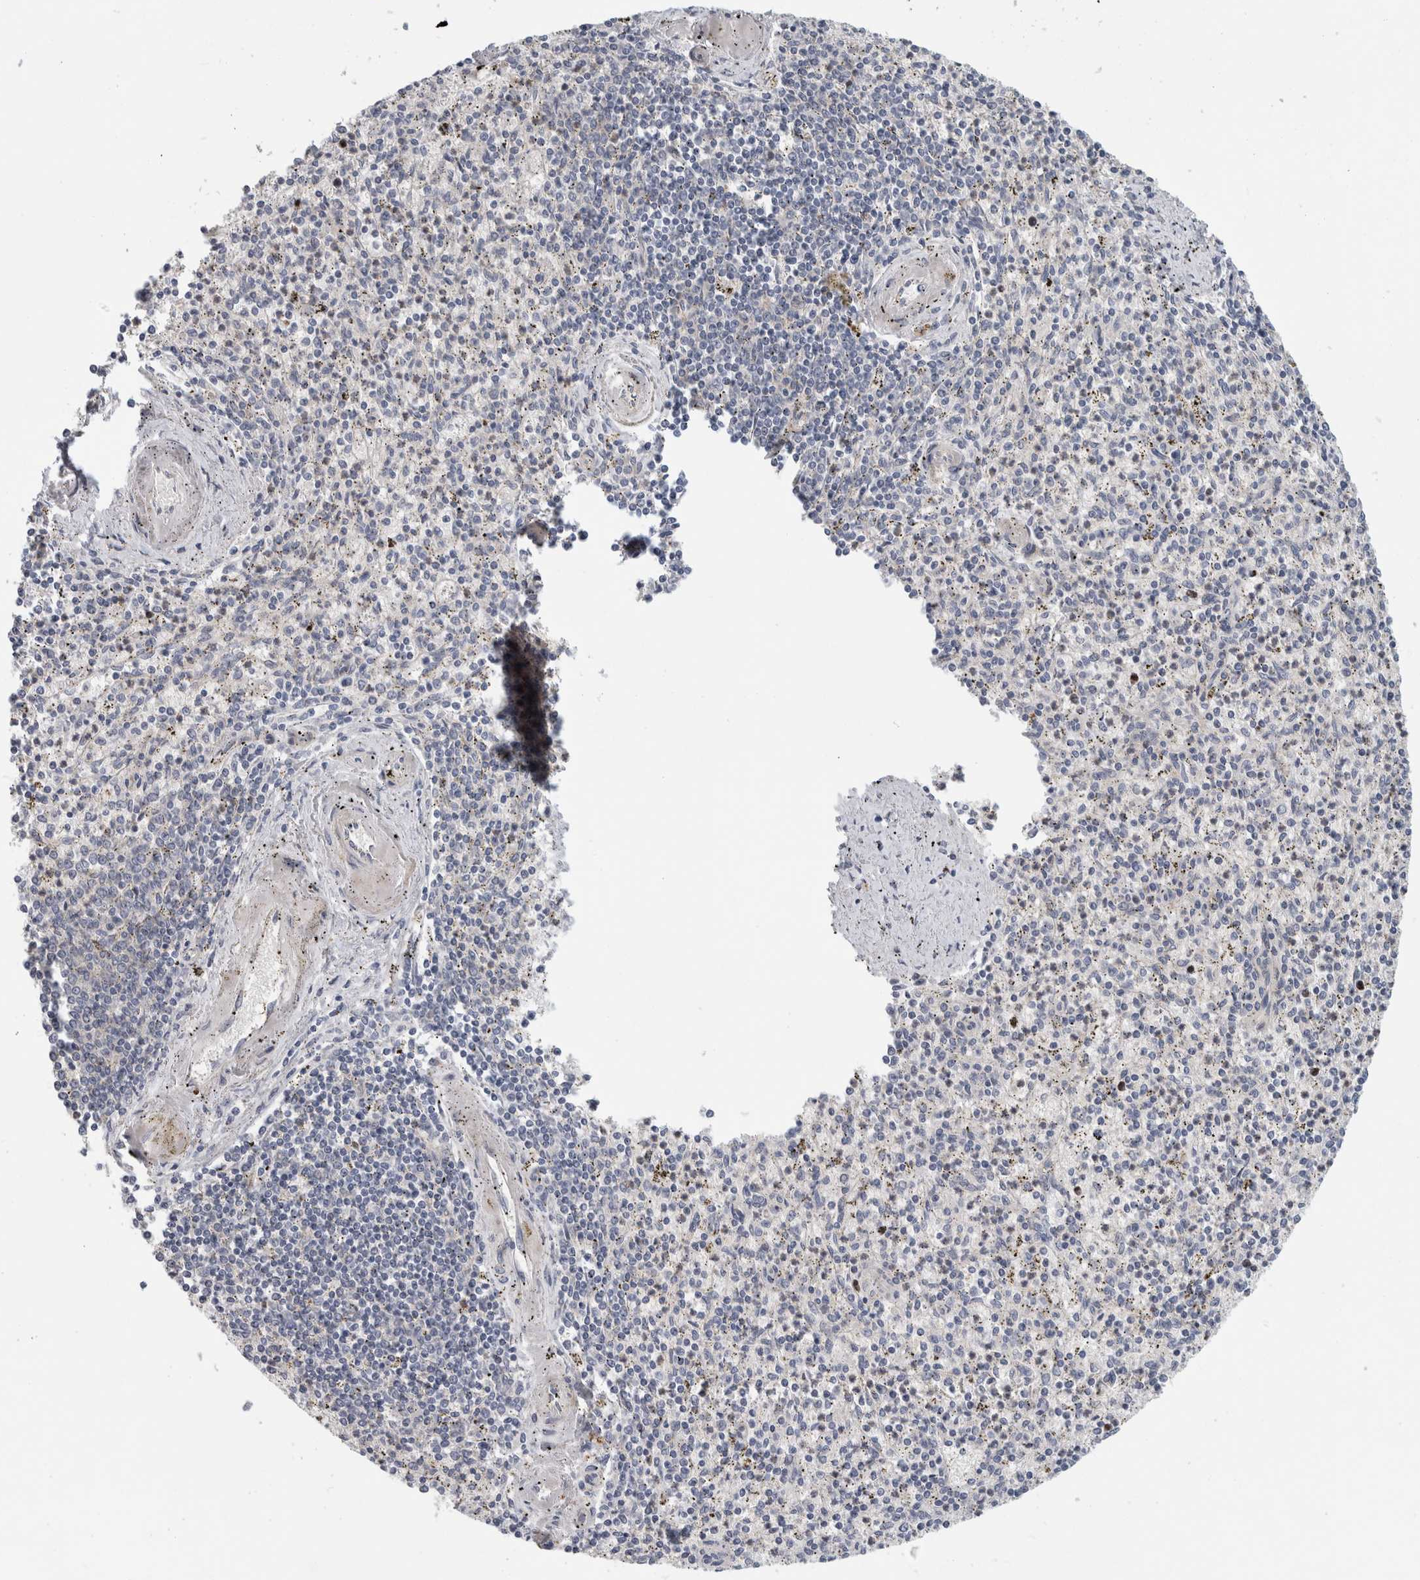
{"staining": {"intensity": "negative", "quantity": "none", "location": "none"}, "tissue": "spleen", "cell_type": "Cells in red pulp", "image_type": "normal", "snomed": [{"axis": "morphology", "description": "Normal tissue, NOS"}, {"axis": "topography", "description": "Spleen"}], "caption": "Cells in red pulp are negative for protein expression in benign human spleen. The staining is performed using DAB (3,3'-diaminobenzidine) brown chromogen with nuclei counter-stained in using hematoxylin.", "gene": "ZNF804B", "patient": {"sex": "male", "age": 72}}